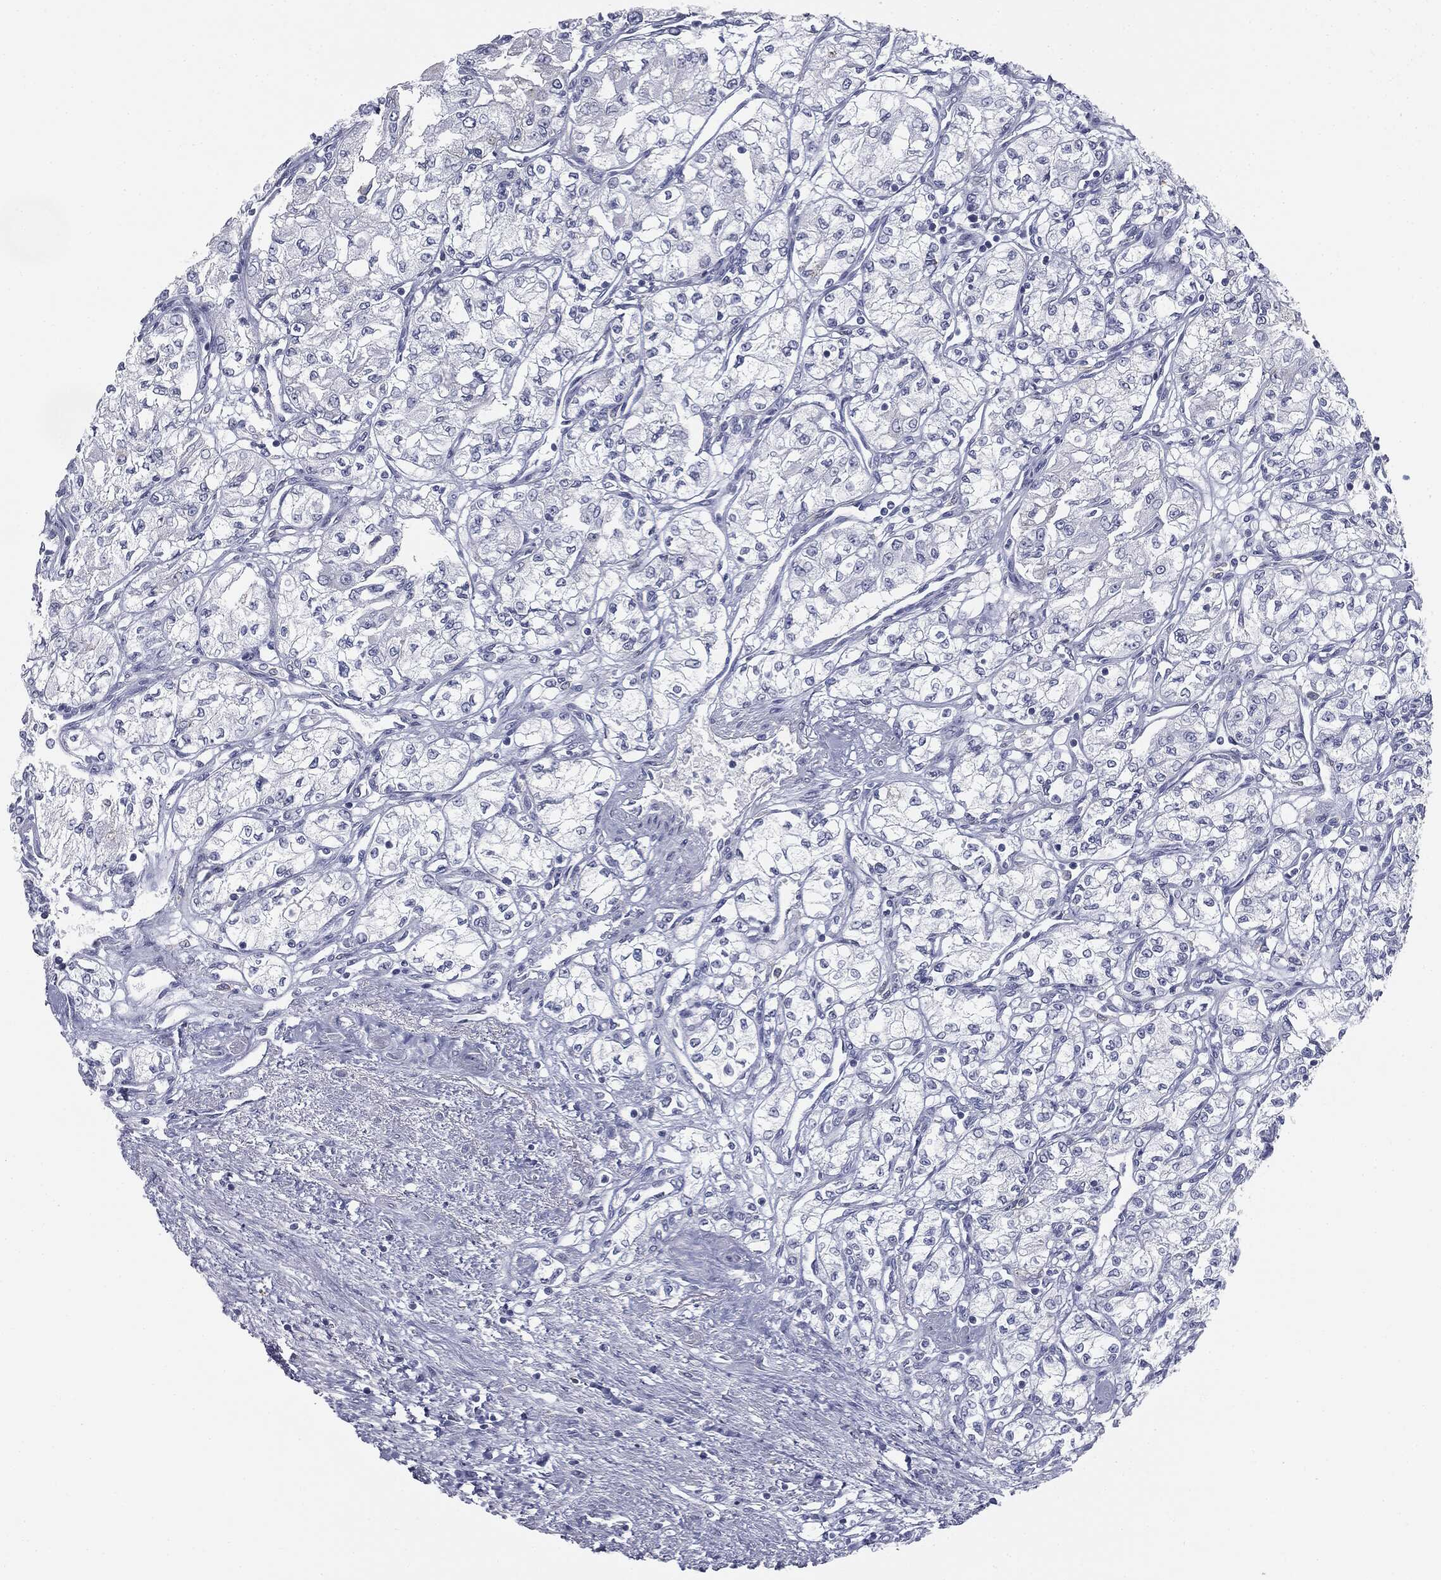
{"staining": {"intensity": "negative", "quantity": "none", "location": "none"}, "tissue": "renal cancer", "cell_type": "Tumor cells", "image_type": "cancer", "snomed": [{"axis": "morphology", "description": "Adenocarcinoma, NOS"}, {"axis": "topography", "description": "Kidney"}], "caption": "This is an immunohistochemistry image of renal cancer. There is no positivity in tumor cells.", "gene": "TPO", "patient": {"sex": "male", "age": 59}}